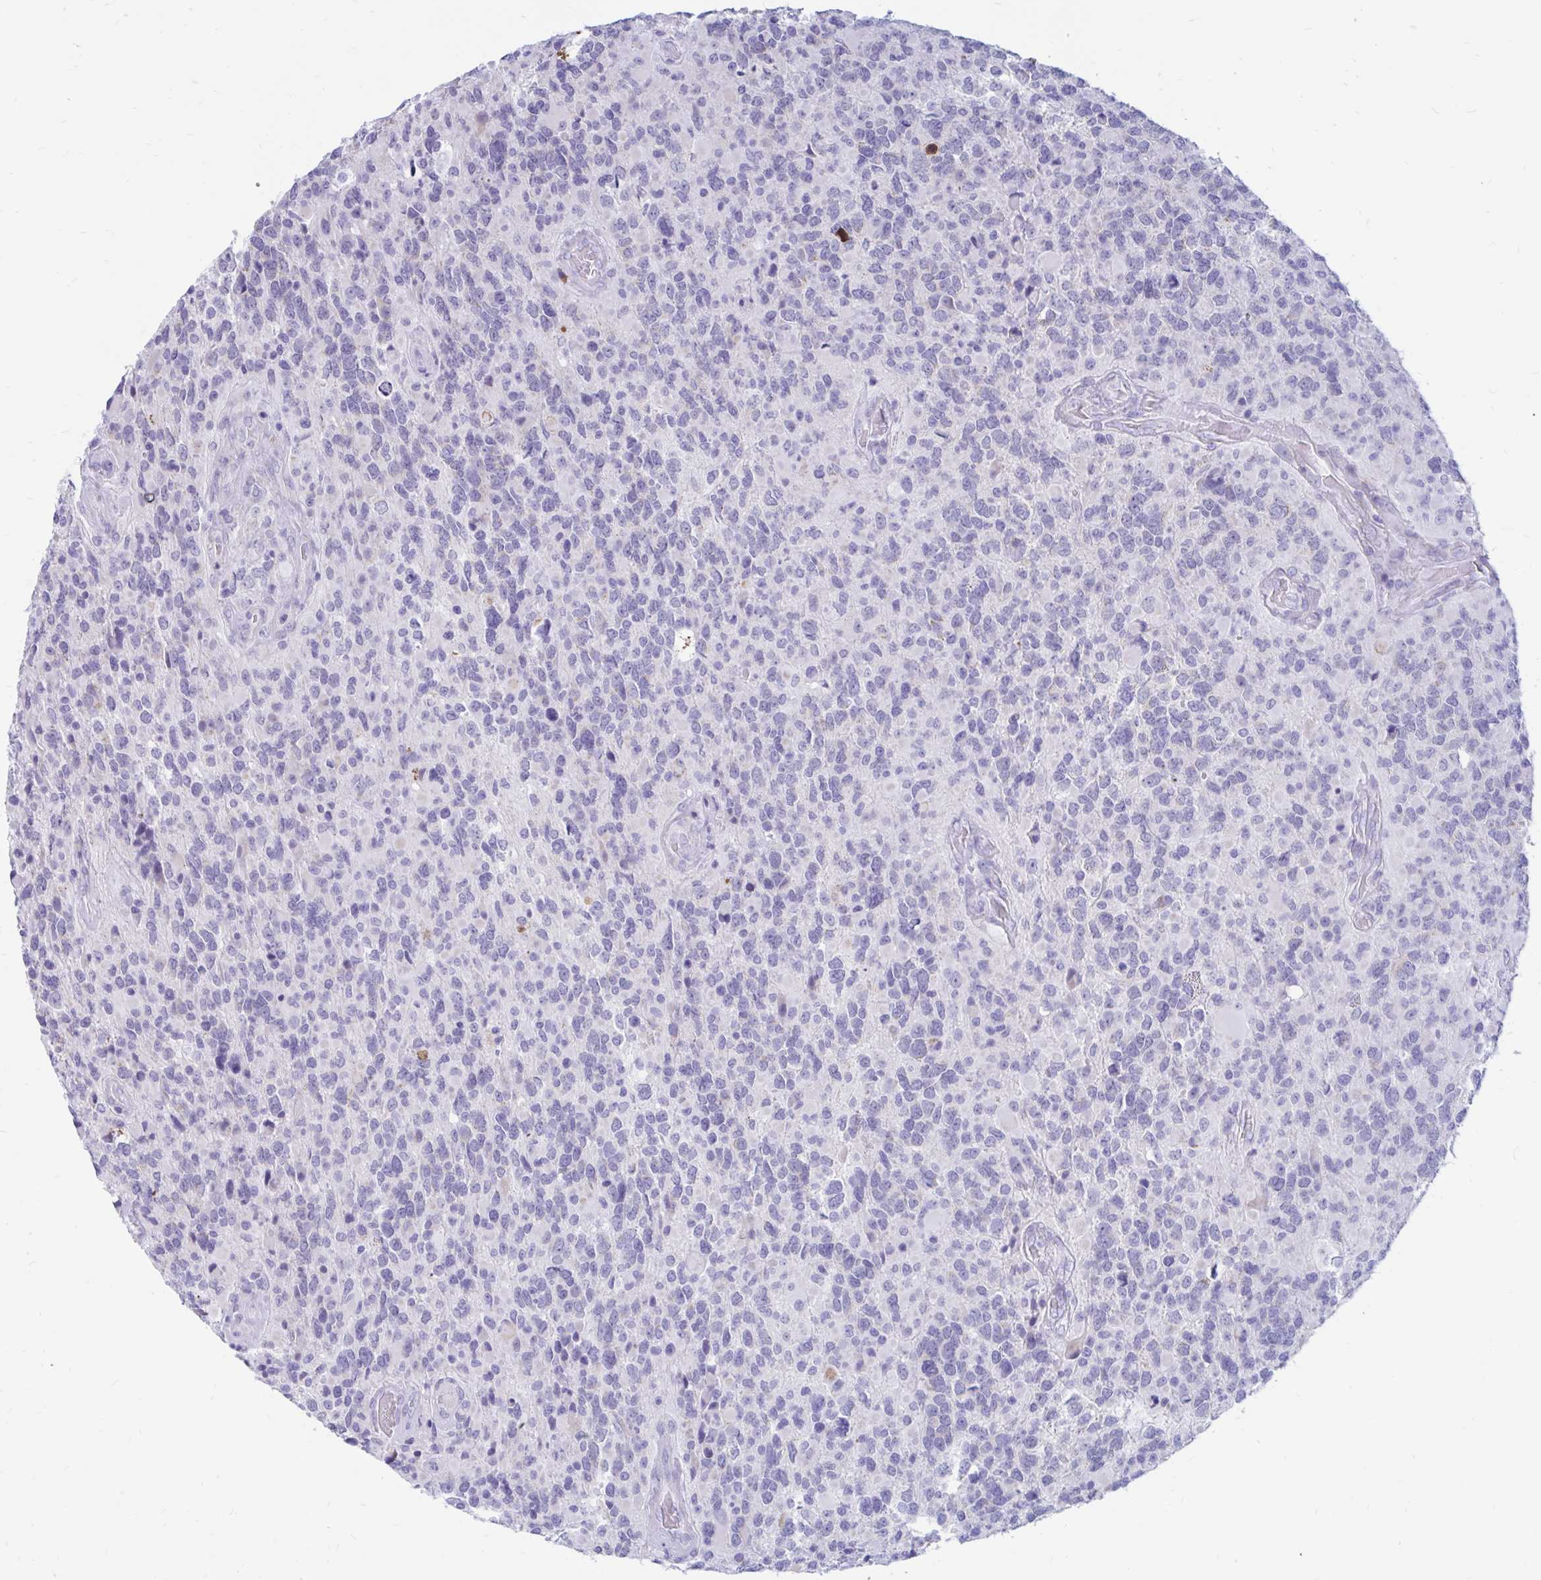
{"staining": {"intensity": "negative", "quantity": "none", "location": "none"}, "tissue": "glioma", "cell_type": "Tumor cells", "image_type": "cancer", "snomed": [{"axis": "morphology", "description": "Glioma, malignant, High grade"}, {"axis": "topography", "description": "Brain"}], "caption": "The histopathology image exhibits no significant staining in tumor cells of glioma.", "gene": "IGSF5", "patient": {"sex": "female", "age": 40}}